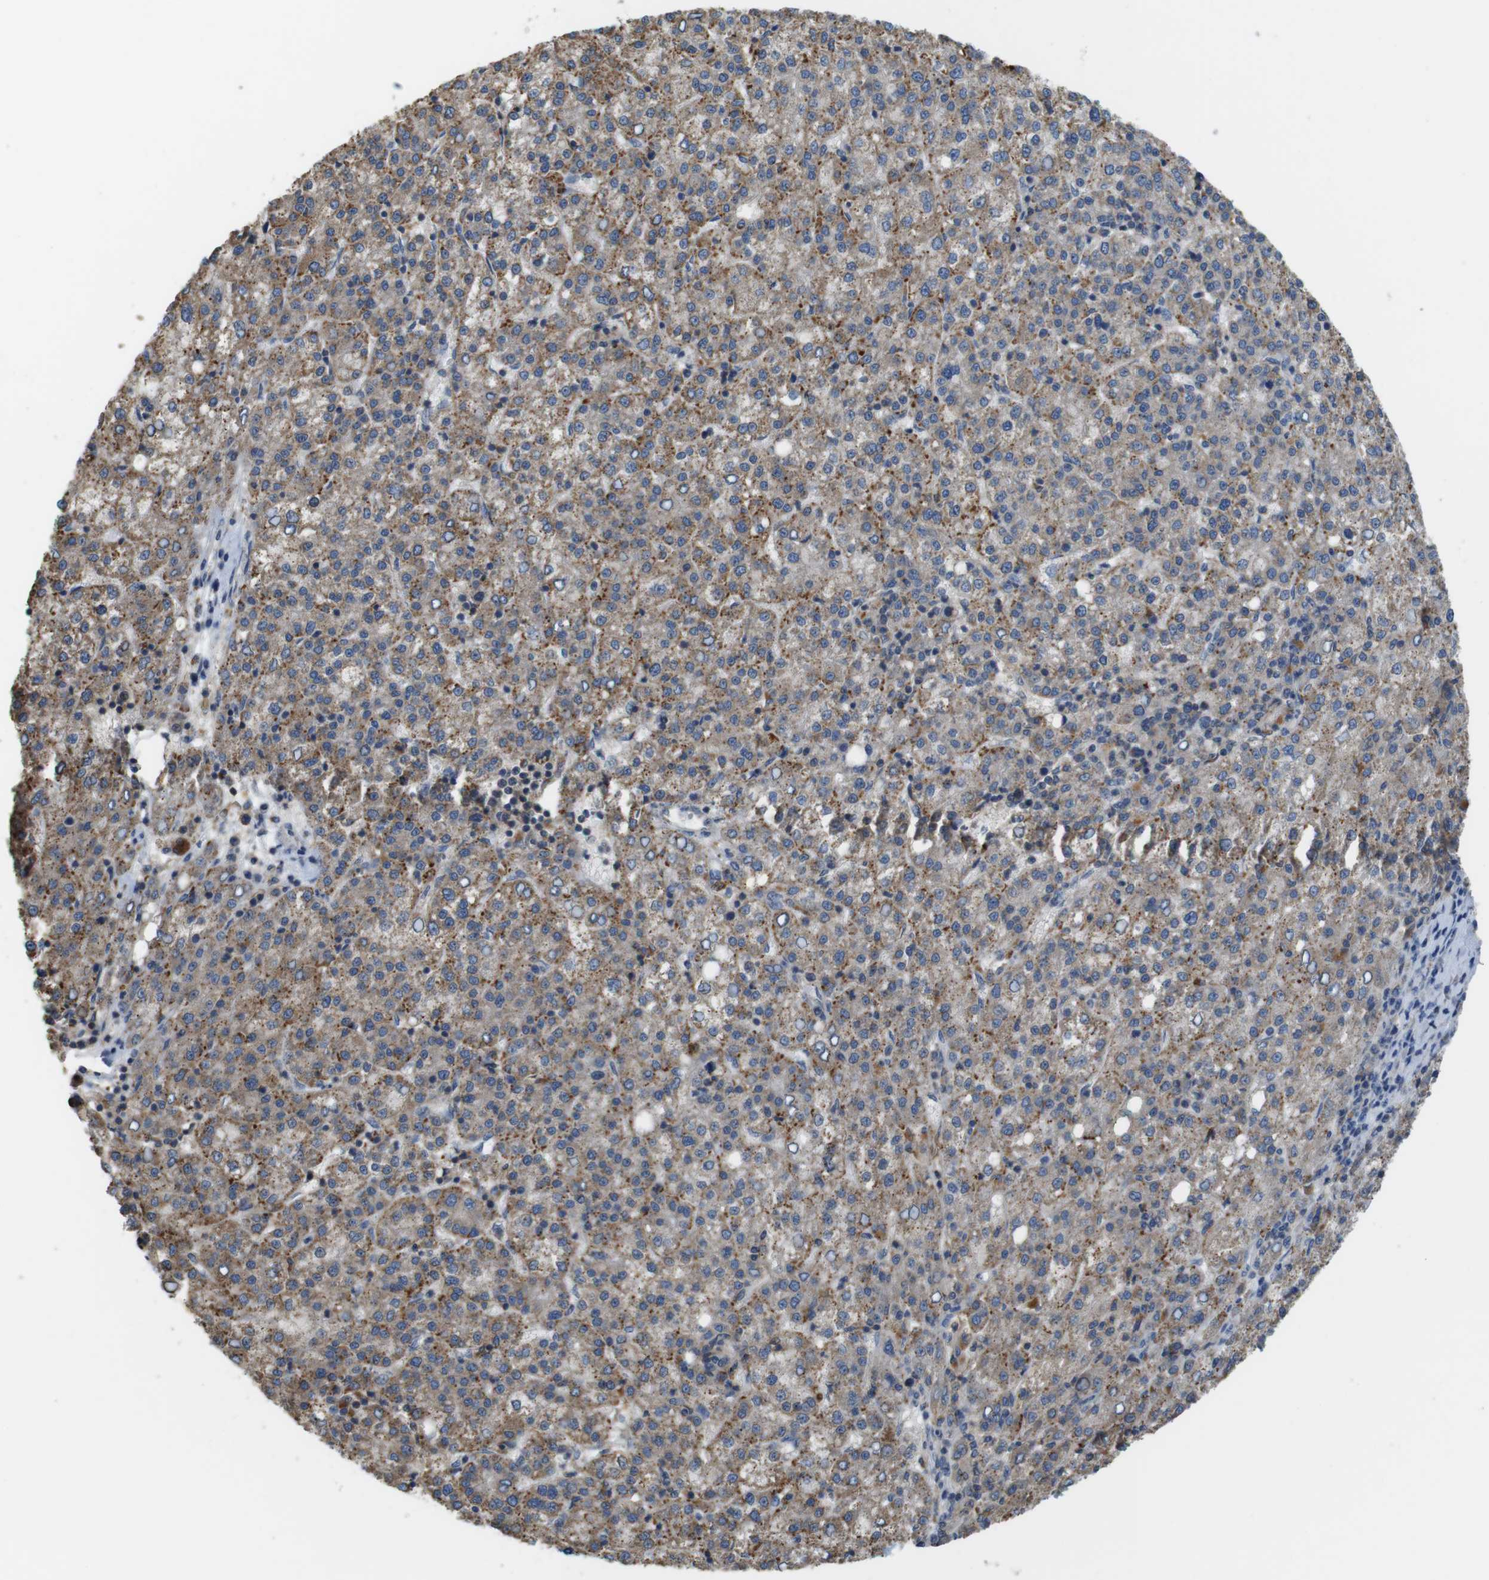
{"staining": {"intensity": "moderate", "quantity": ">75%", "location": "cytoplasmic/membranous"}, "tissue": "liver cancer", "cell_type": "Tumor cells", "image_type": "cancer", "snomed": [{"axis": "morphology", "description": "Carcinoma, Hepatocellular, NOS"}, {"axis": "topography", "description": "Liver"}], "caption": "Protein analysis of liver cancer tissue shows moderate cytoplasmic/membranous positivity in about >75% of tumor cells.", "gene": "BRI3BP", "patient": {"sex": "female", "age": 58}}